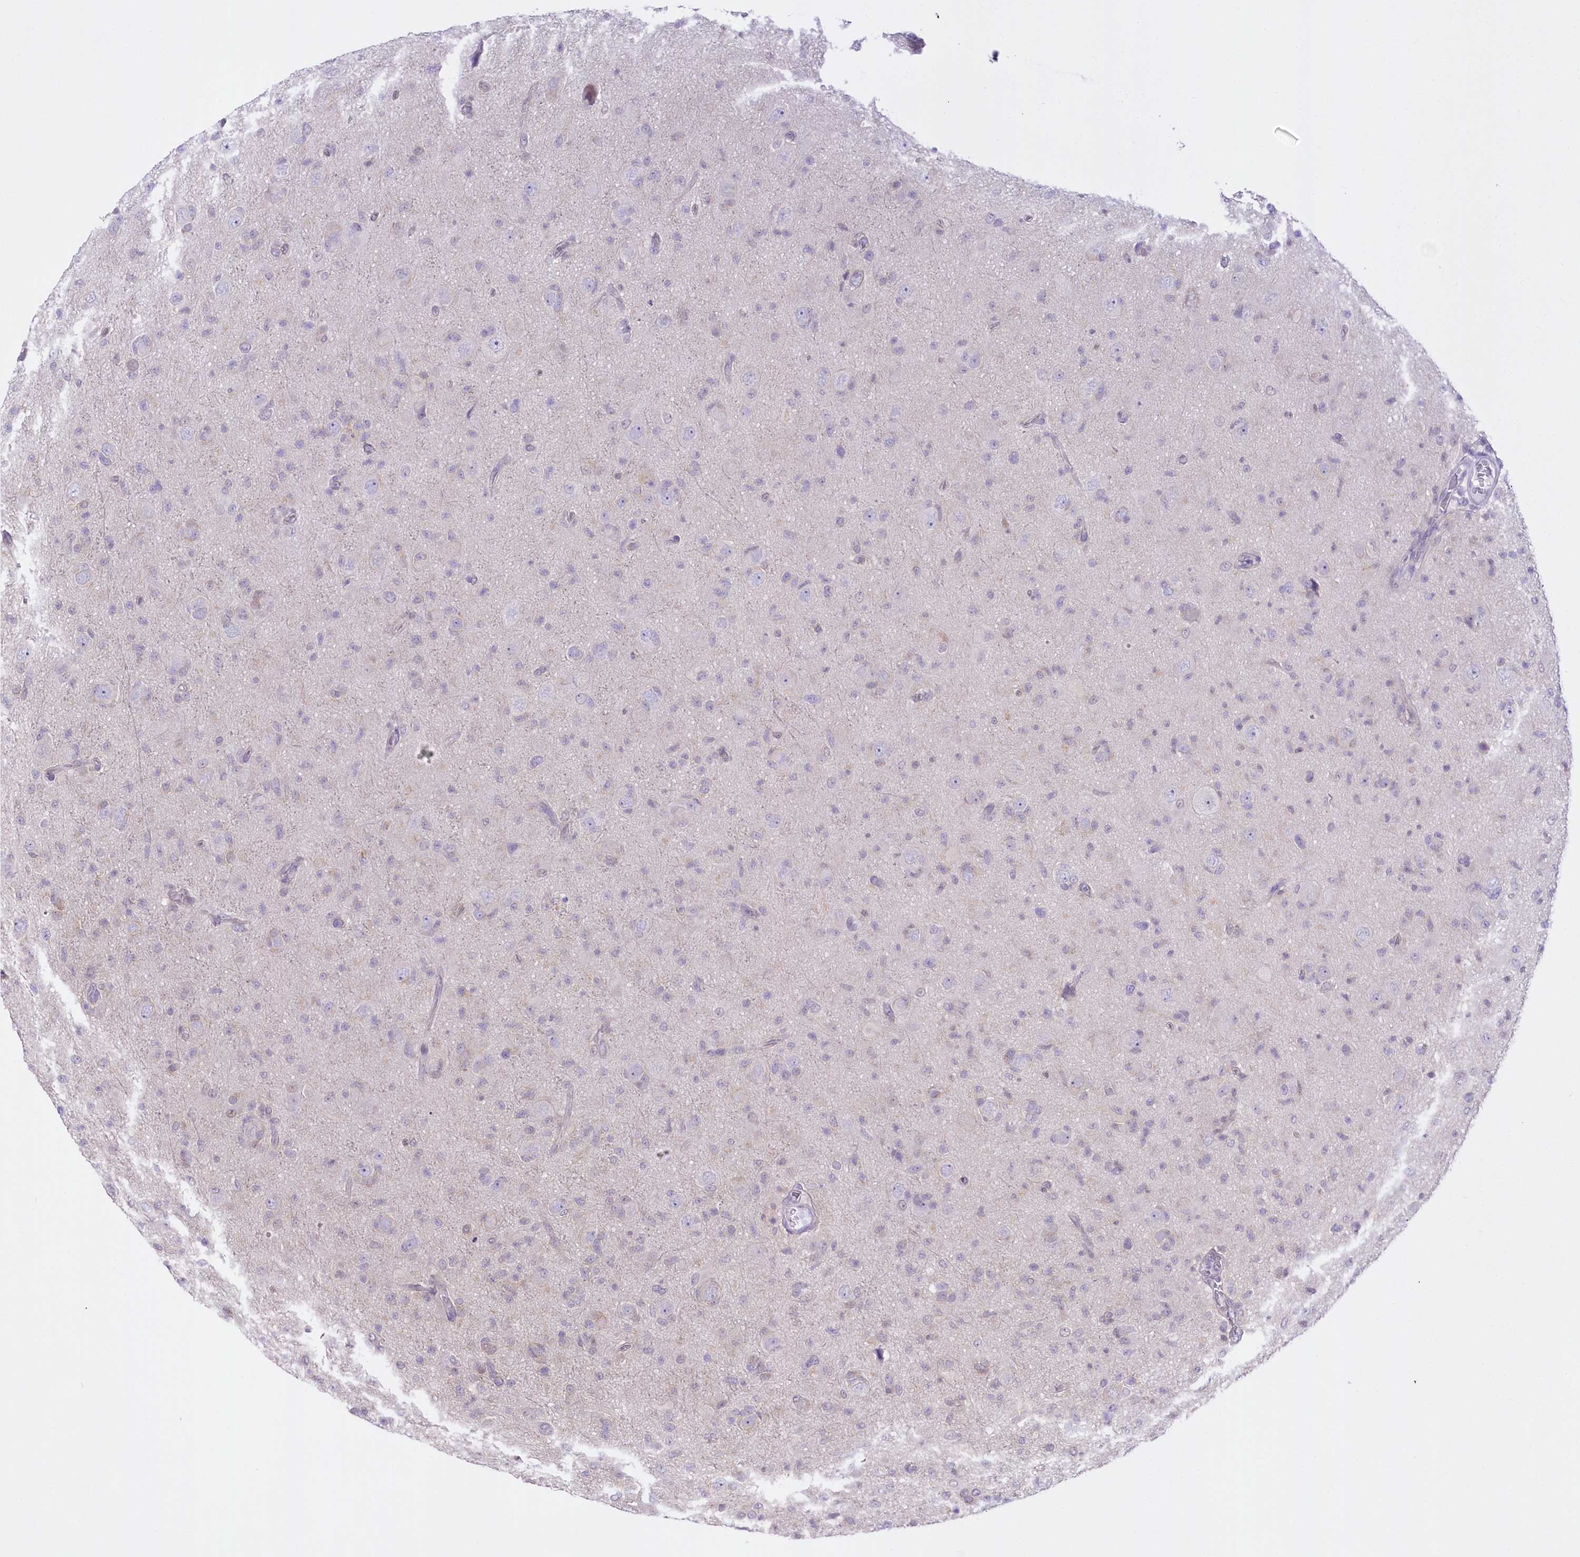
{"staining": {"intensity": "negative", "quantity": "none", "location": "none"}, "tissue": "glioma", "cell_type": "Tumor cells", "image_type": "cancer", "snomed": [{"axis": "morphology", "description": "Glioma, malignant, High grade"}, {"axis": "topography", "description": "Brain"}], "caption": "Protein analysis of malignant high-grade glioma shows no significant staining in tumor cells.", "gene": "UBA6", "patient": {"sex": "female", "age": 57}}